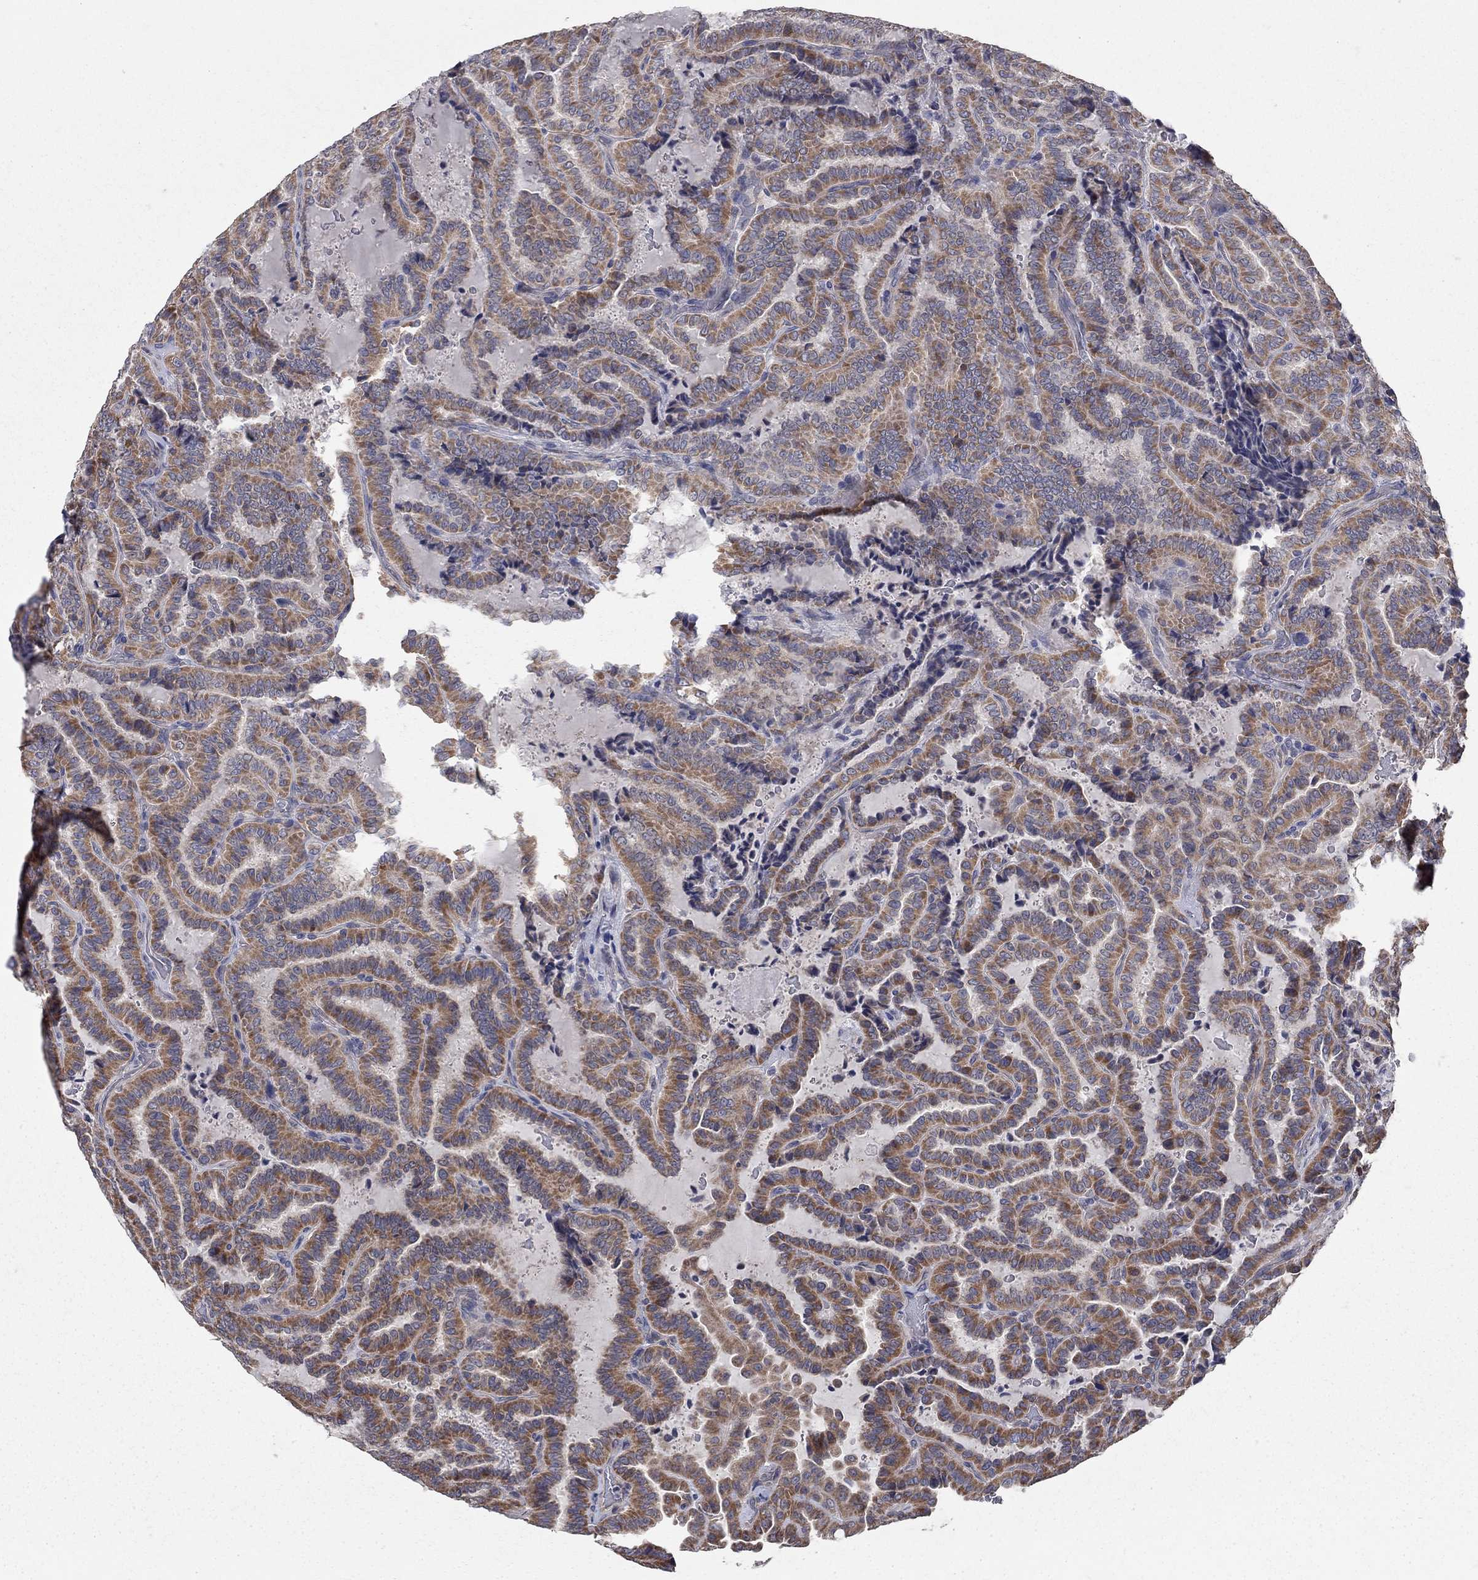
{"staining": {"intensity": "strong", "quantity": ">75%", "location": "cytoplasmic/membranous"}, "tissue": "thyroid cancer", "cell_type": "Tumor cells", "image_type": "cancer", "snomed": [{"axis": "morphology", "description": "Papillary adenocarcinoma, NOS"}, {"axis": "topography", "description": "Thyroid gland"}], "caption": "Papillary adenocarcinoma (thyroid) stained with a brown dye exhibits strong cytoplasmic/membranous positive staining in about >75% of tumor cells.", "gene": "WASF3", "patient": {"sex": "female", "age": 39}}